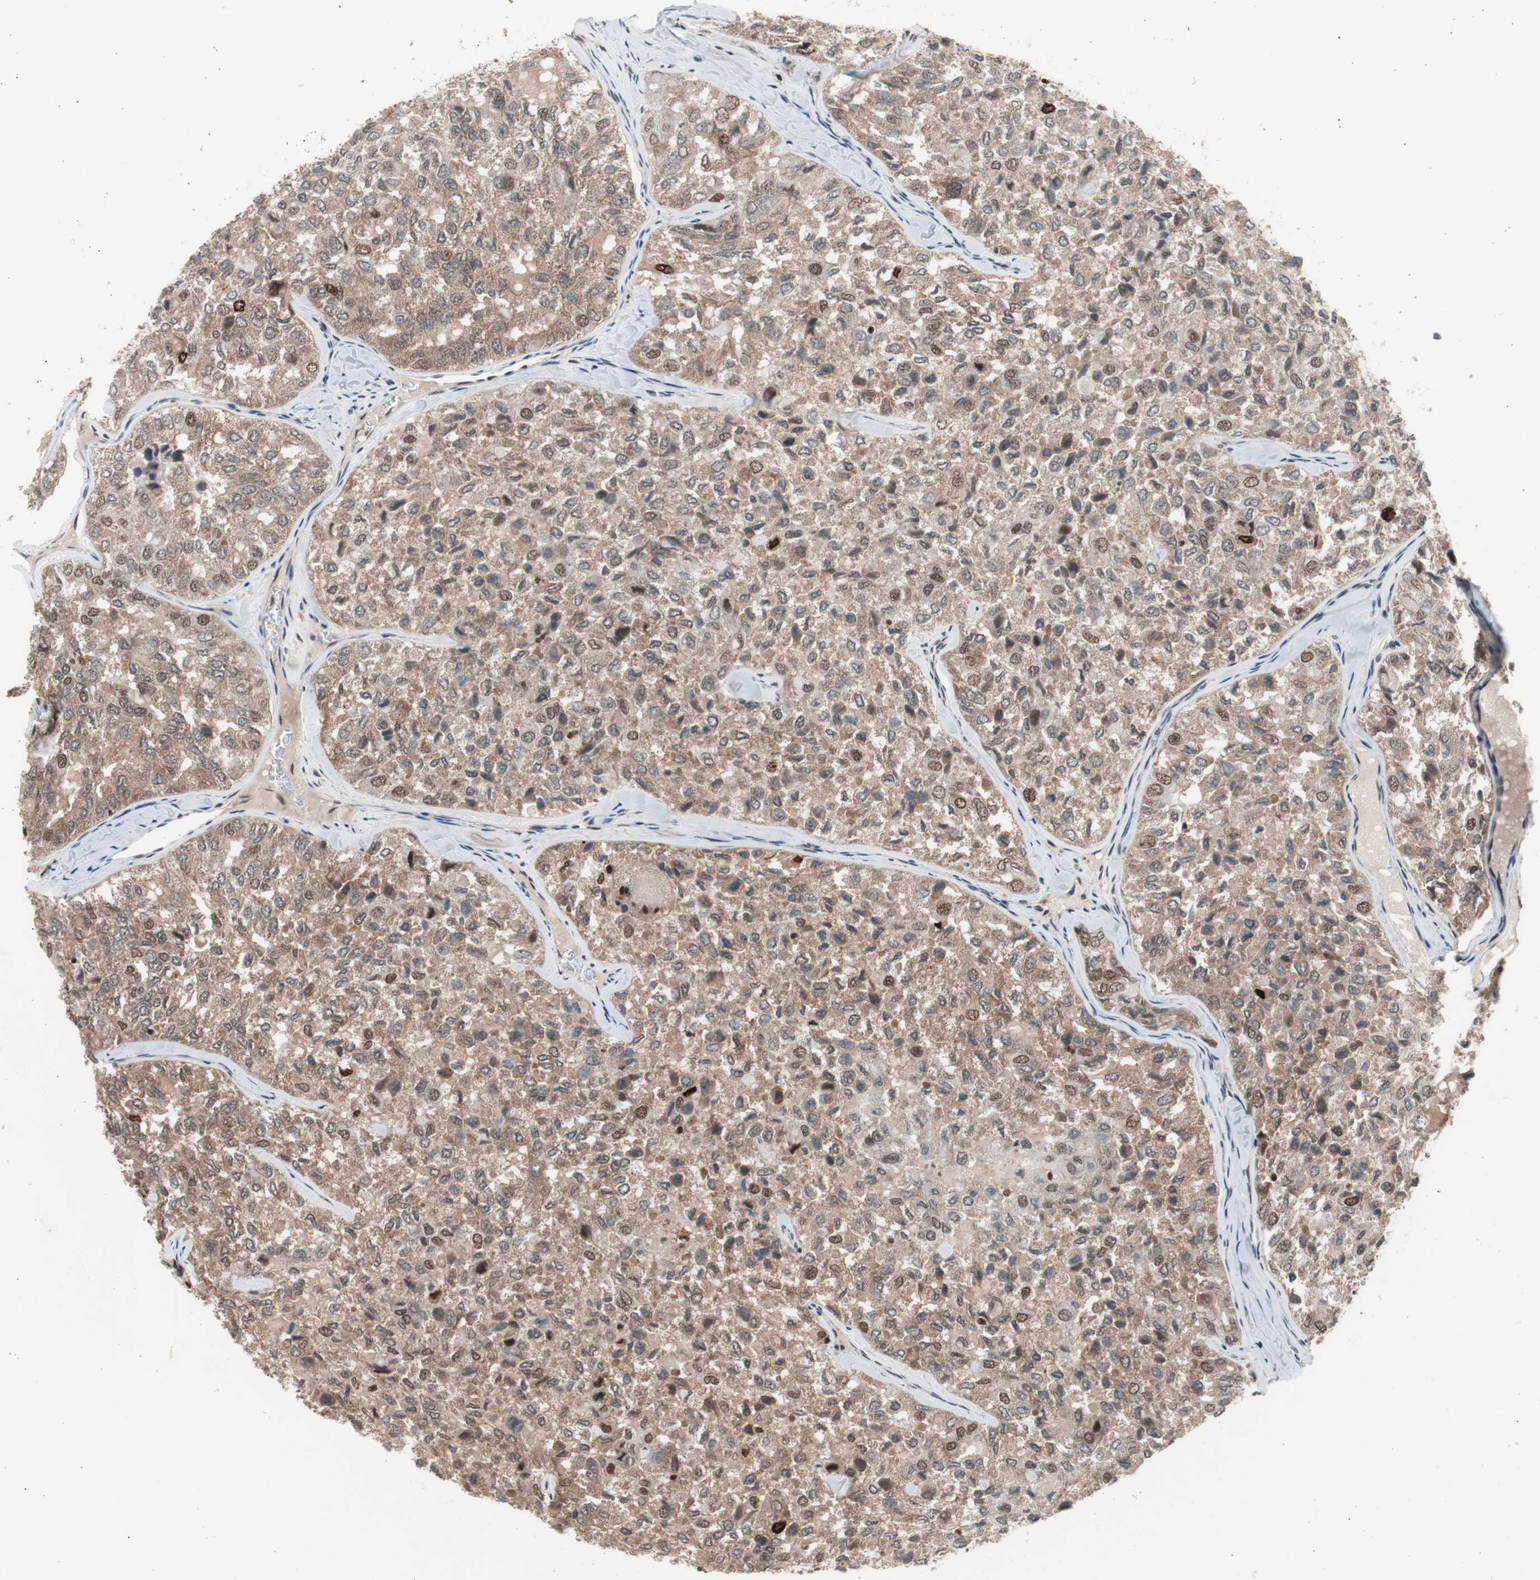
{"staining": {"intensity": "moderate", "quantity": ">75%", "location": "cytoplasmic/membranous,nuclear"}, "tissue": "thyroid cancer", "cell_type": "Tumor cells", "image_type": "cancer", "snomed": [{"axis": "morphology", "description": "Follicular adenoma carcinoma, NOS"}, {"axis": "topography", "description": "Thyroid gland"}], "caption": "Protein staining reveals moderate cytoplasmic/membranous and nuclear positivity in about >75% of tumor cells in thyroid cancer. The staining was performed using DAB (3,3'-diaminobenzidine), with brown indicating positive protein expression. Nuclei are stained blue with hematoxylin.", "gene": "RPA1", "patient": {"sex": "male", "age": 75}}